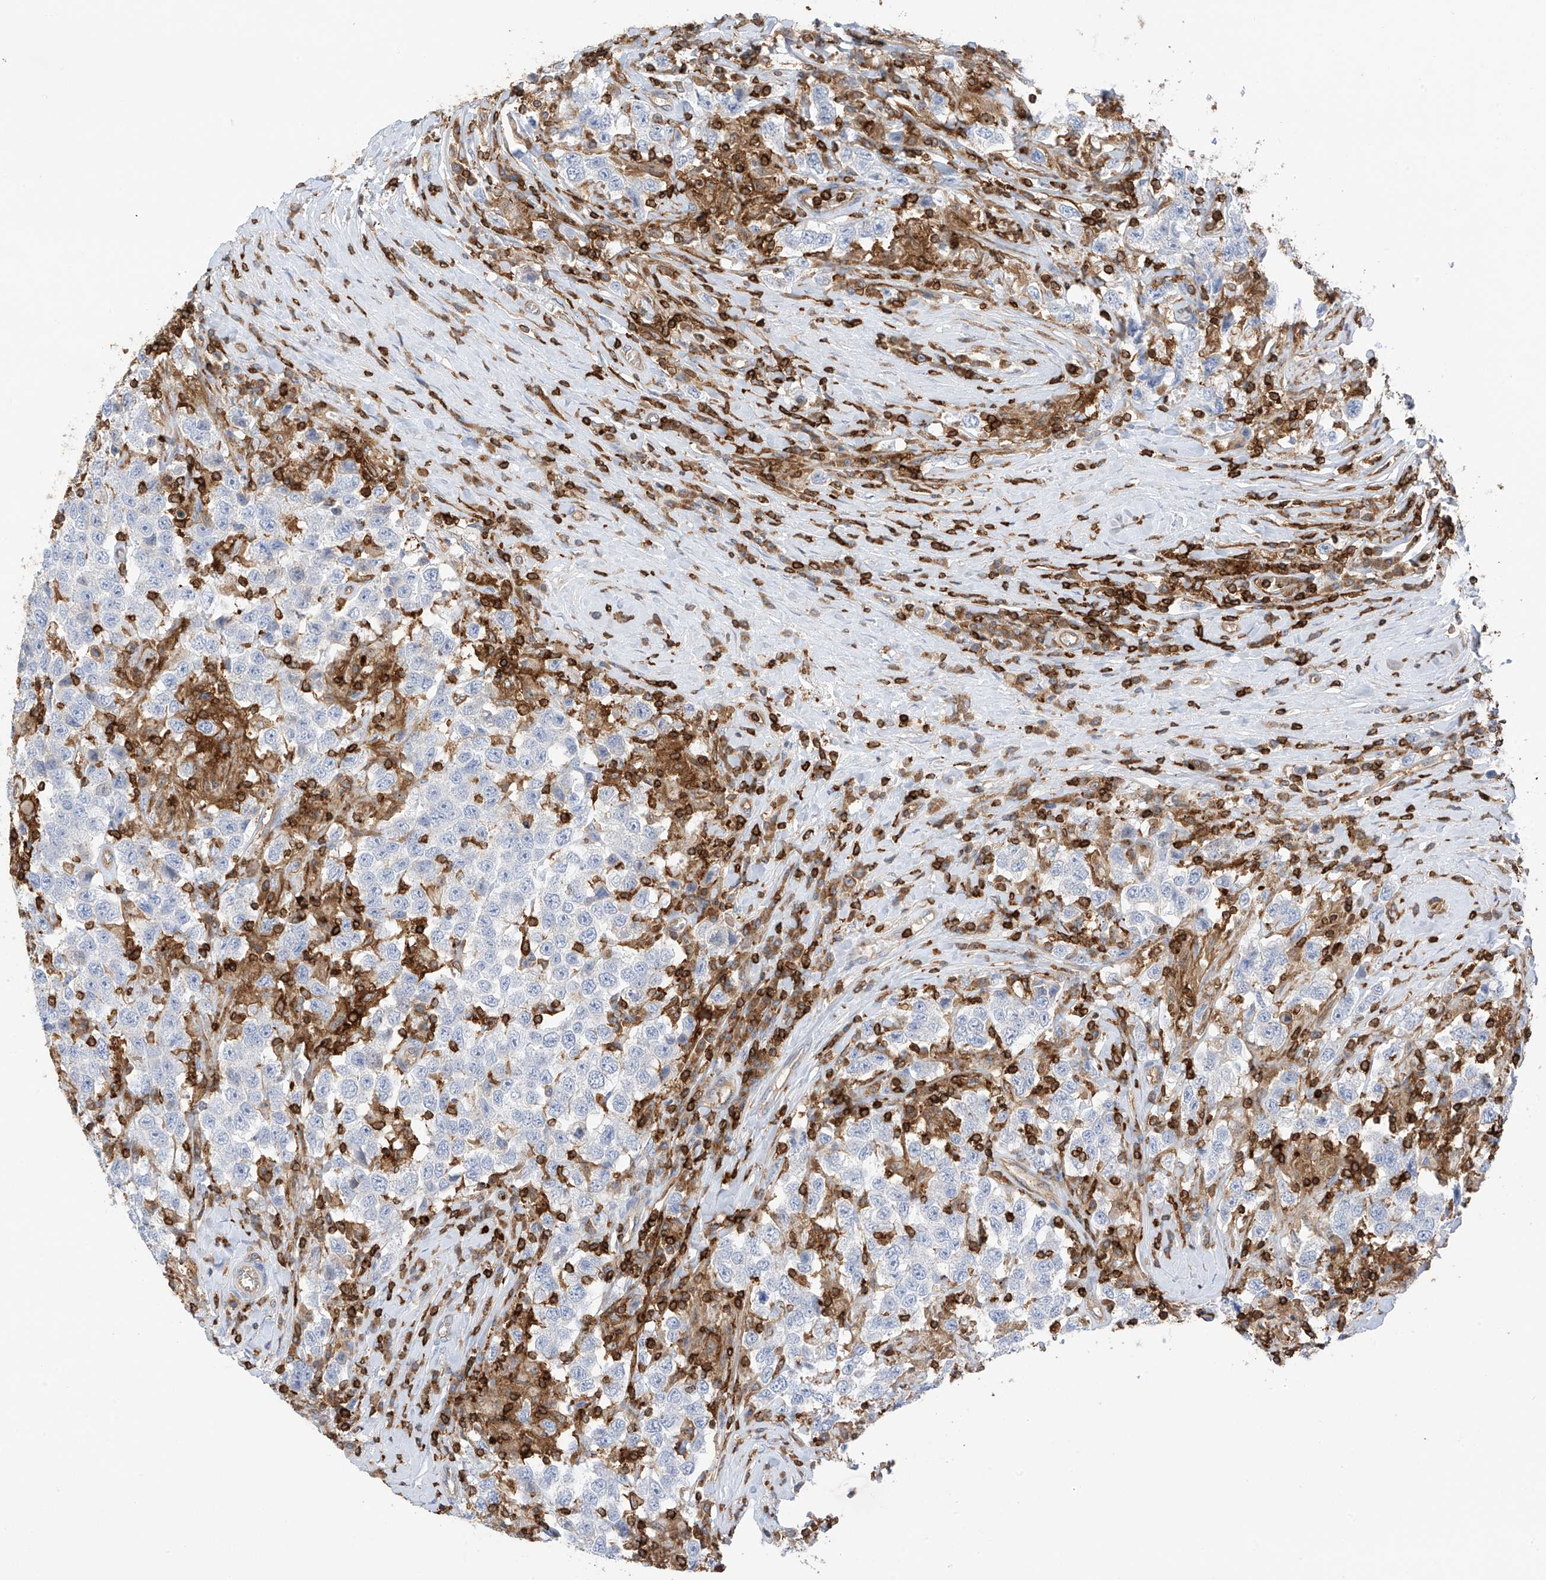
{"staining": {"intensity": "negative", "quantity": "none", "location": "none"}, "tissue": "testis cancer", "cell_type": "Tumor cells", "image_type": "cancer", "snomed": [{"axis": "morphology", "description": "Seminoma, NOS"}, {"axis": "topography", "description": "Testis"}], "caption": "Immunohistochemical staining of seminoma (testis) reveals no significant staining in tumor cells. The staining was performed using DAB to visualize the protein expression in brown, while the nuclei were stained in blue with hematoxylin (Magnification: 20x).", "gene": "ARHGAP25", "patient": {"sex": "male", "age": 41}}